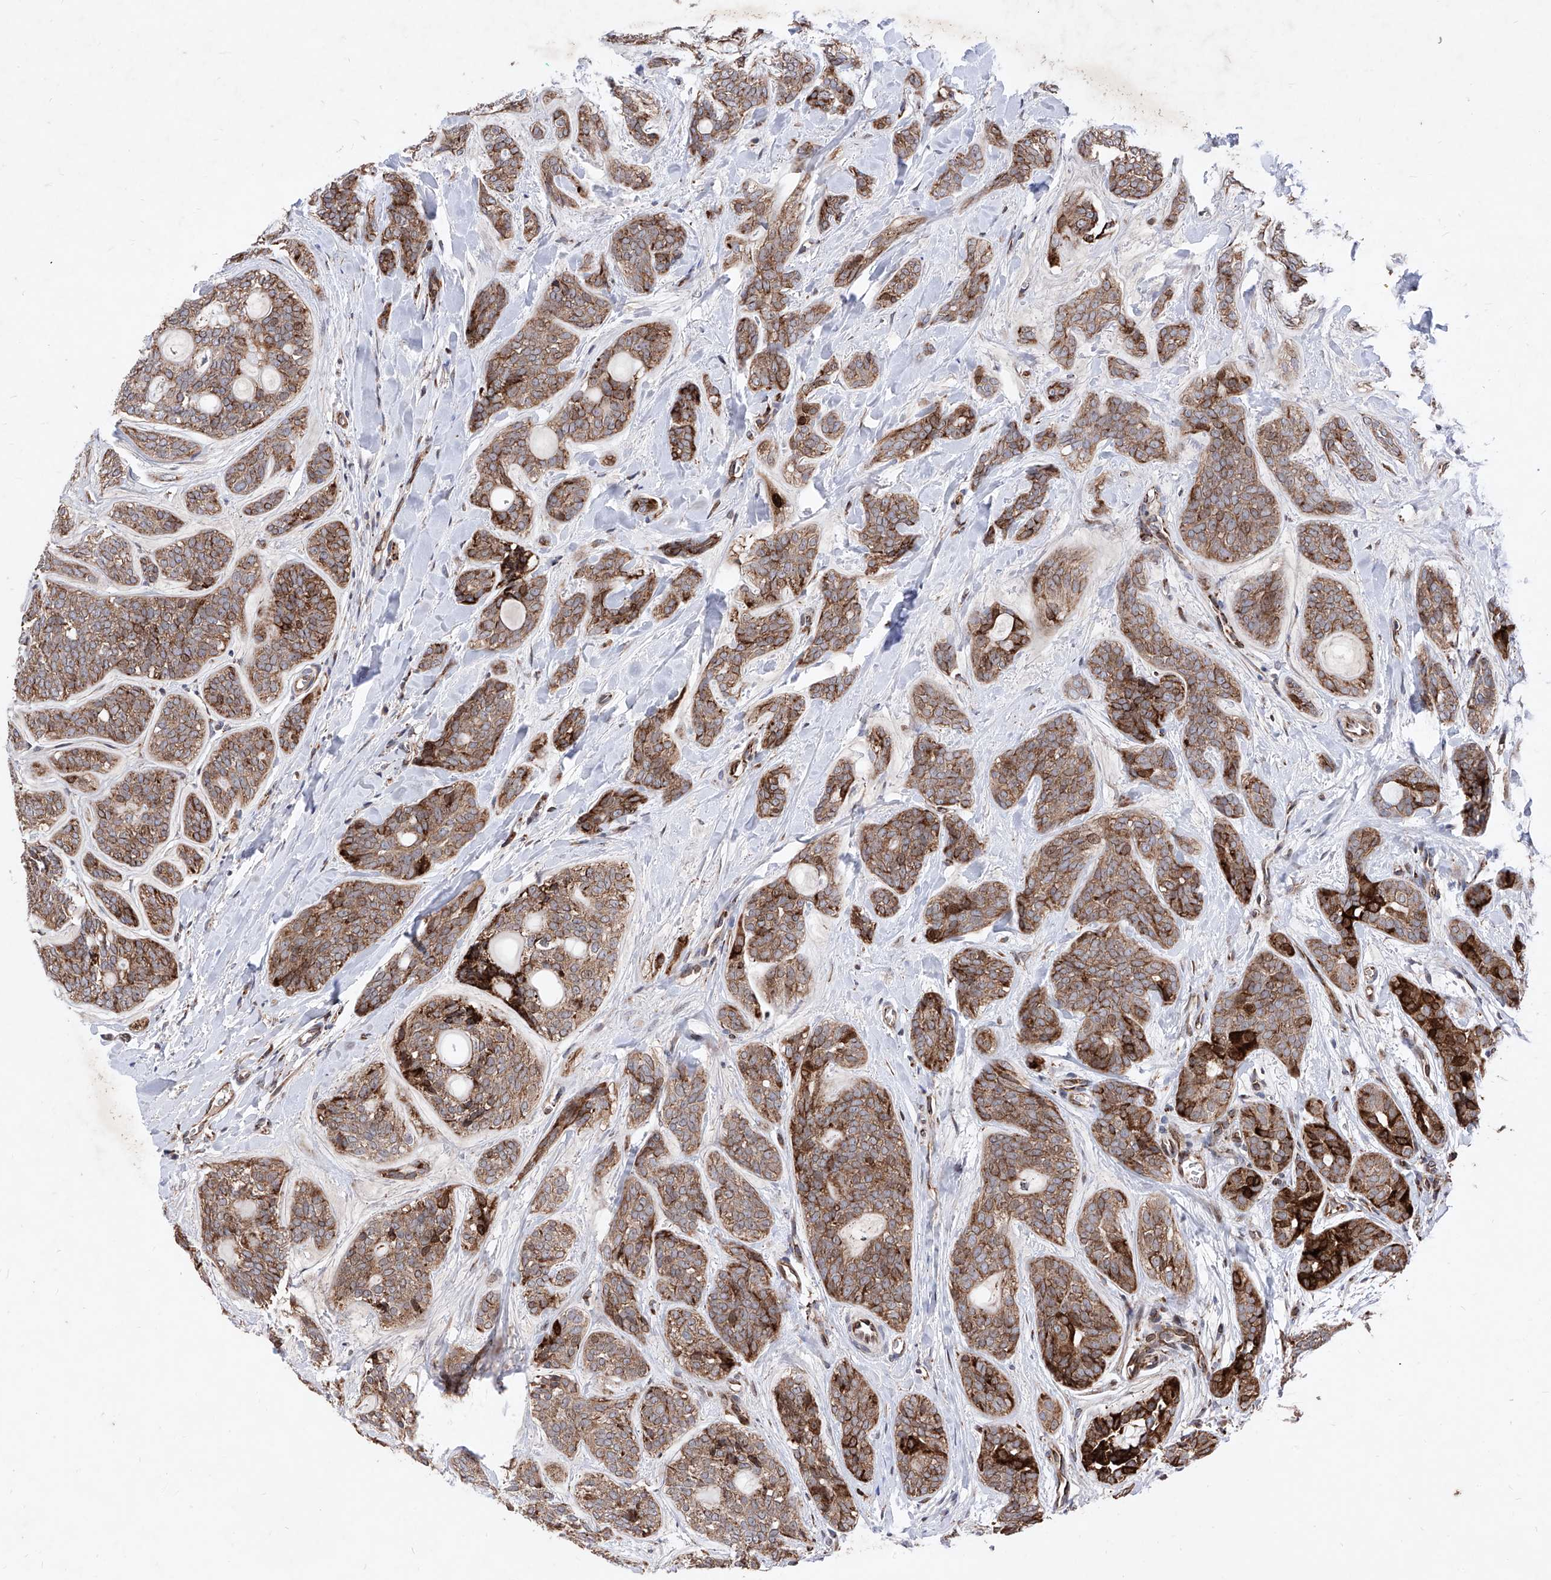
{"staining": {"intensity": "moderate", "quantity": ">75%", "location": "cytoplasmic/membranous"}, "tissue": "head and neck cancer", "cell_type": "Tumor cells", "image_type": "cancer", "snomed": [{"axis": "morphology", "description": "Adenocarcinoma, NOS"}, {"axis": "topography", "description": "Head-Neck"}], "caption": "Protein expression analysis of head and neck adenocarcinoma exhibits moderate cytoplasmic/membranous positivity in about >75% of tumor cells.", "gene": "SEMA6A", "patient": {"sex": "male", "age": 66}}